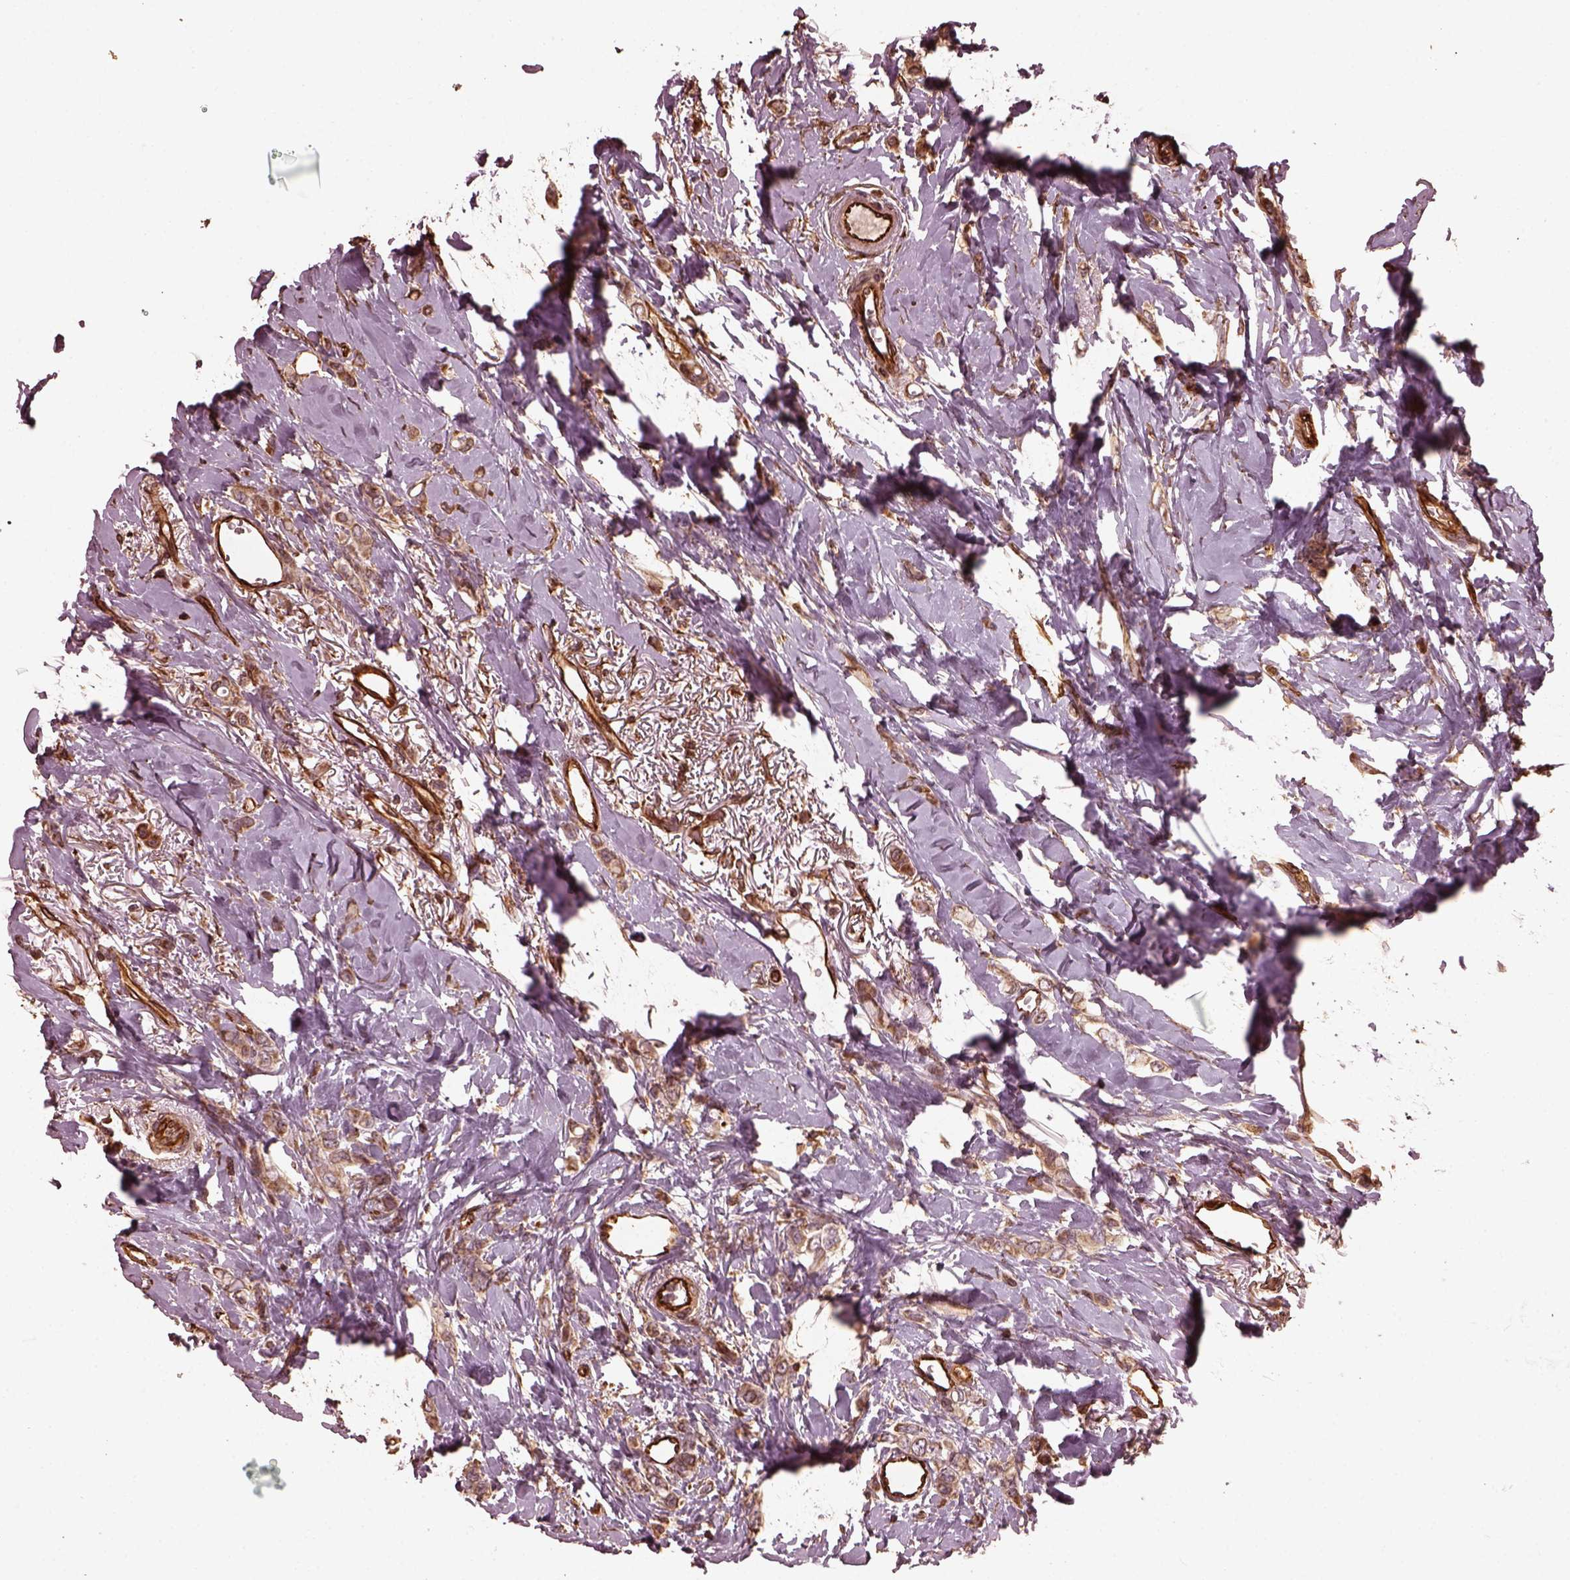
{"staining": {"intensity": "weak", "quantity": ">75%", "location": "cytoplasmic/membranous"}, "tissue": "breast cancer", "cell_type": "Tumor cells", "image_type": "cancer", "snomed": [{"axis": "morphology", "description": "Lobular carcinoma"}, {"axis": "topography", "description": "Breast"}], "caption": "A high-resolution micrograph shows immunohistochemistry (IHC) staining of breast cancer (lobular carcinoma), which exhibits weak cytoplasmic/membranous staining in approximately >75% of tumor cells.", "gene": "GTPBP1", "patient": {"sex": "female", "age": 66}}